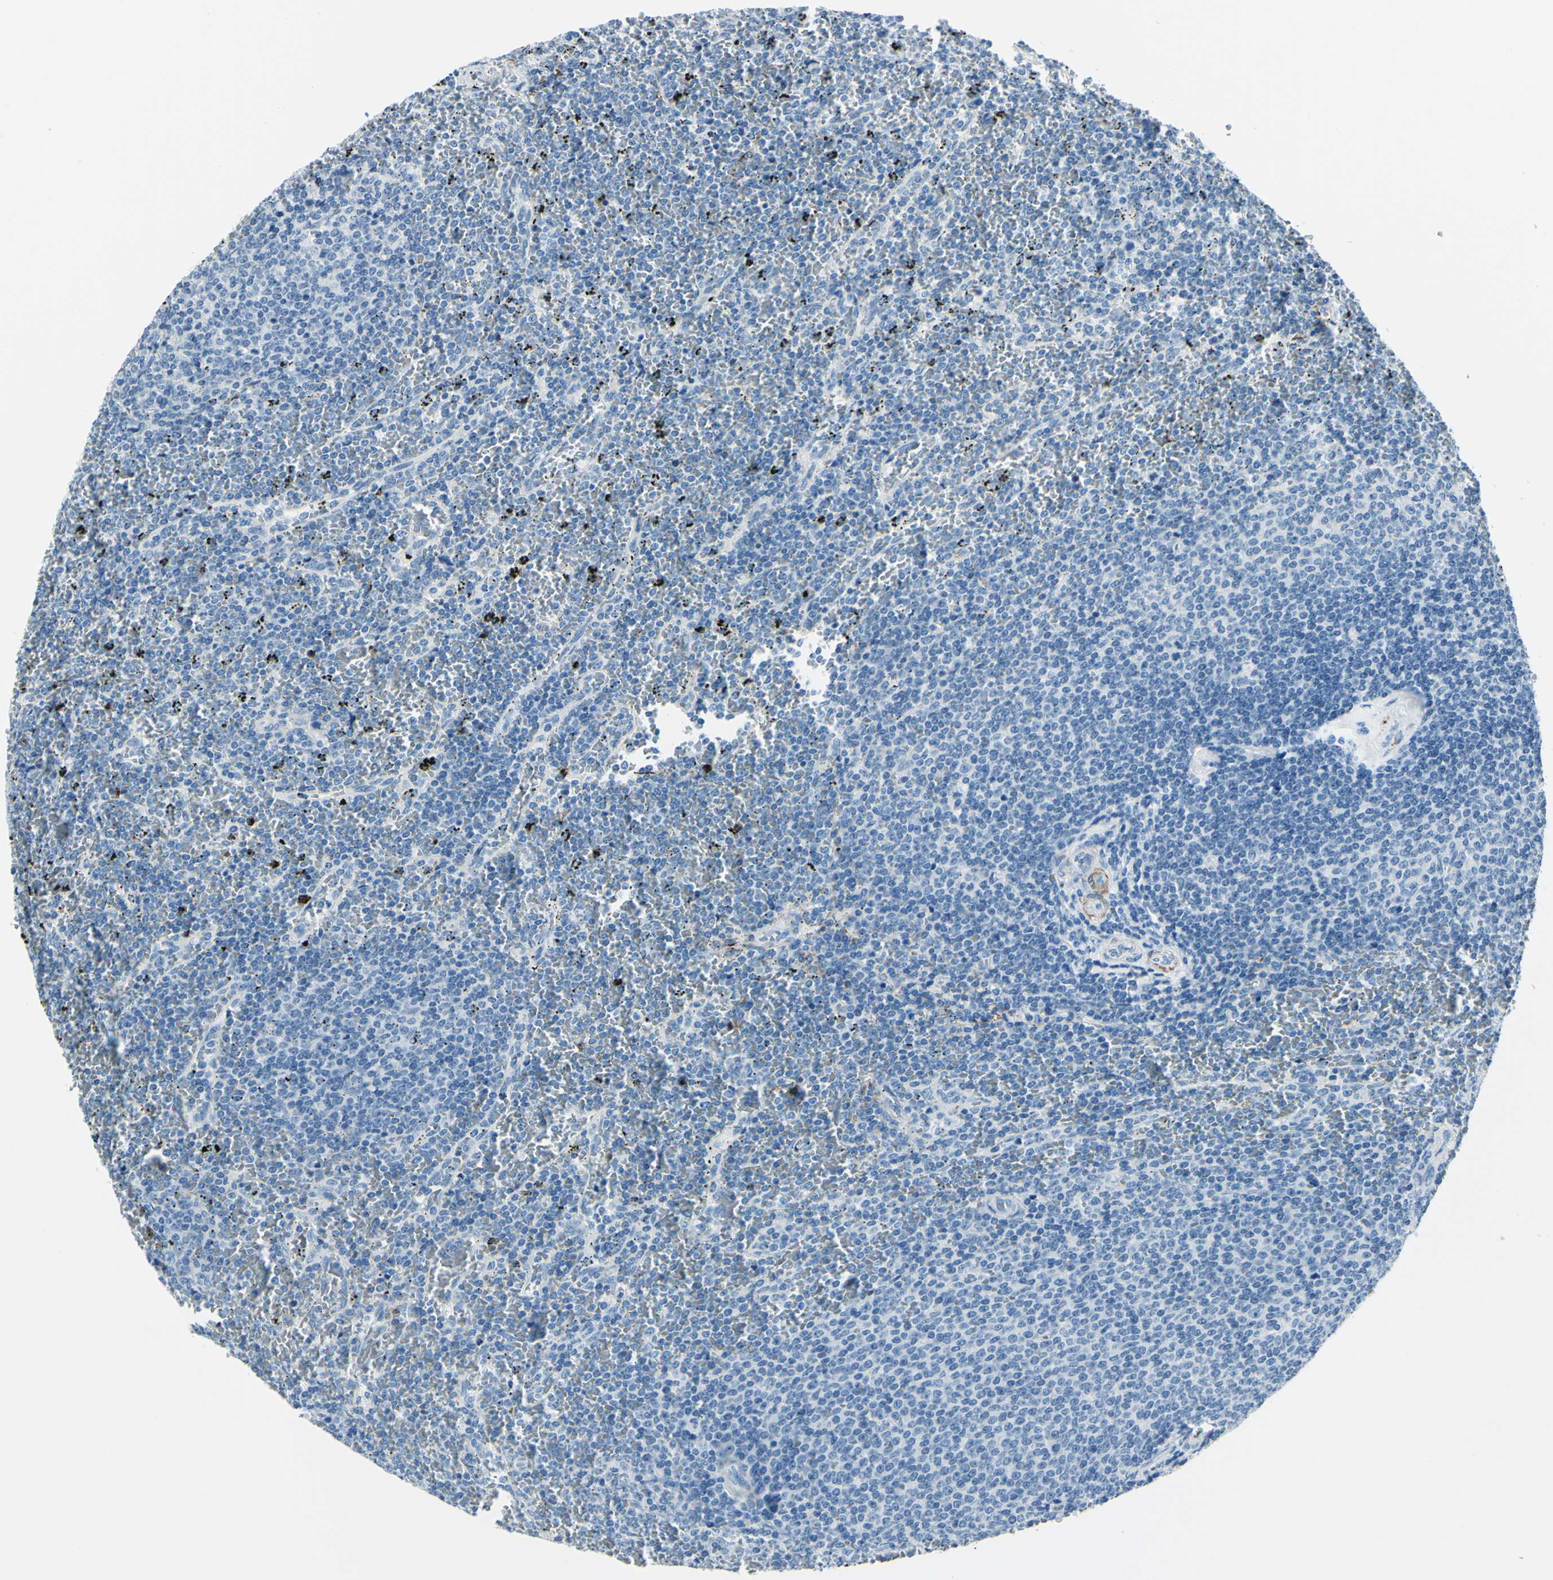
{"staining": {"intensity": "negative", "quantity": "none", "location": "none"}, "tissue": "lymphoma", "cell_type": "Tumor cells", "image_type": "cancer", "snomed": [{"axis": "morphology", "description": "Malignant lymphoma, non-Hodgkin's type, Low grade"}, {"axis": "topography", "description": "Spleen"}], "caption": "A micrograph of low-grade malignant lymphoma, non-Hodgkin's type stained for a protein exhibits no brown staining in tumor cells.", "gene": "CDH15", "patient": {"sex": "female", "age": 77}}